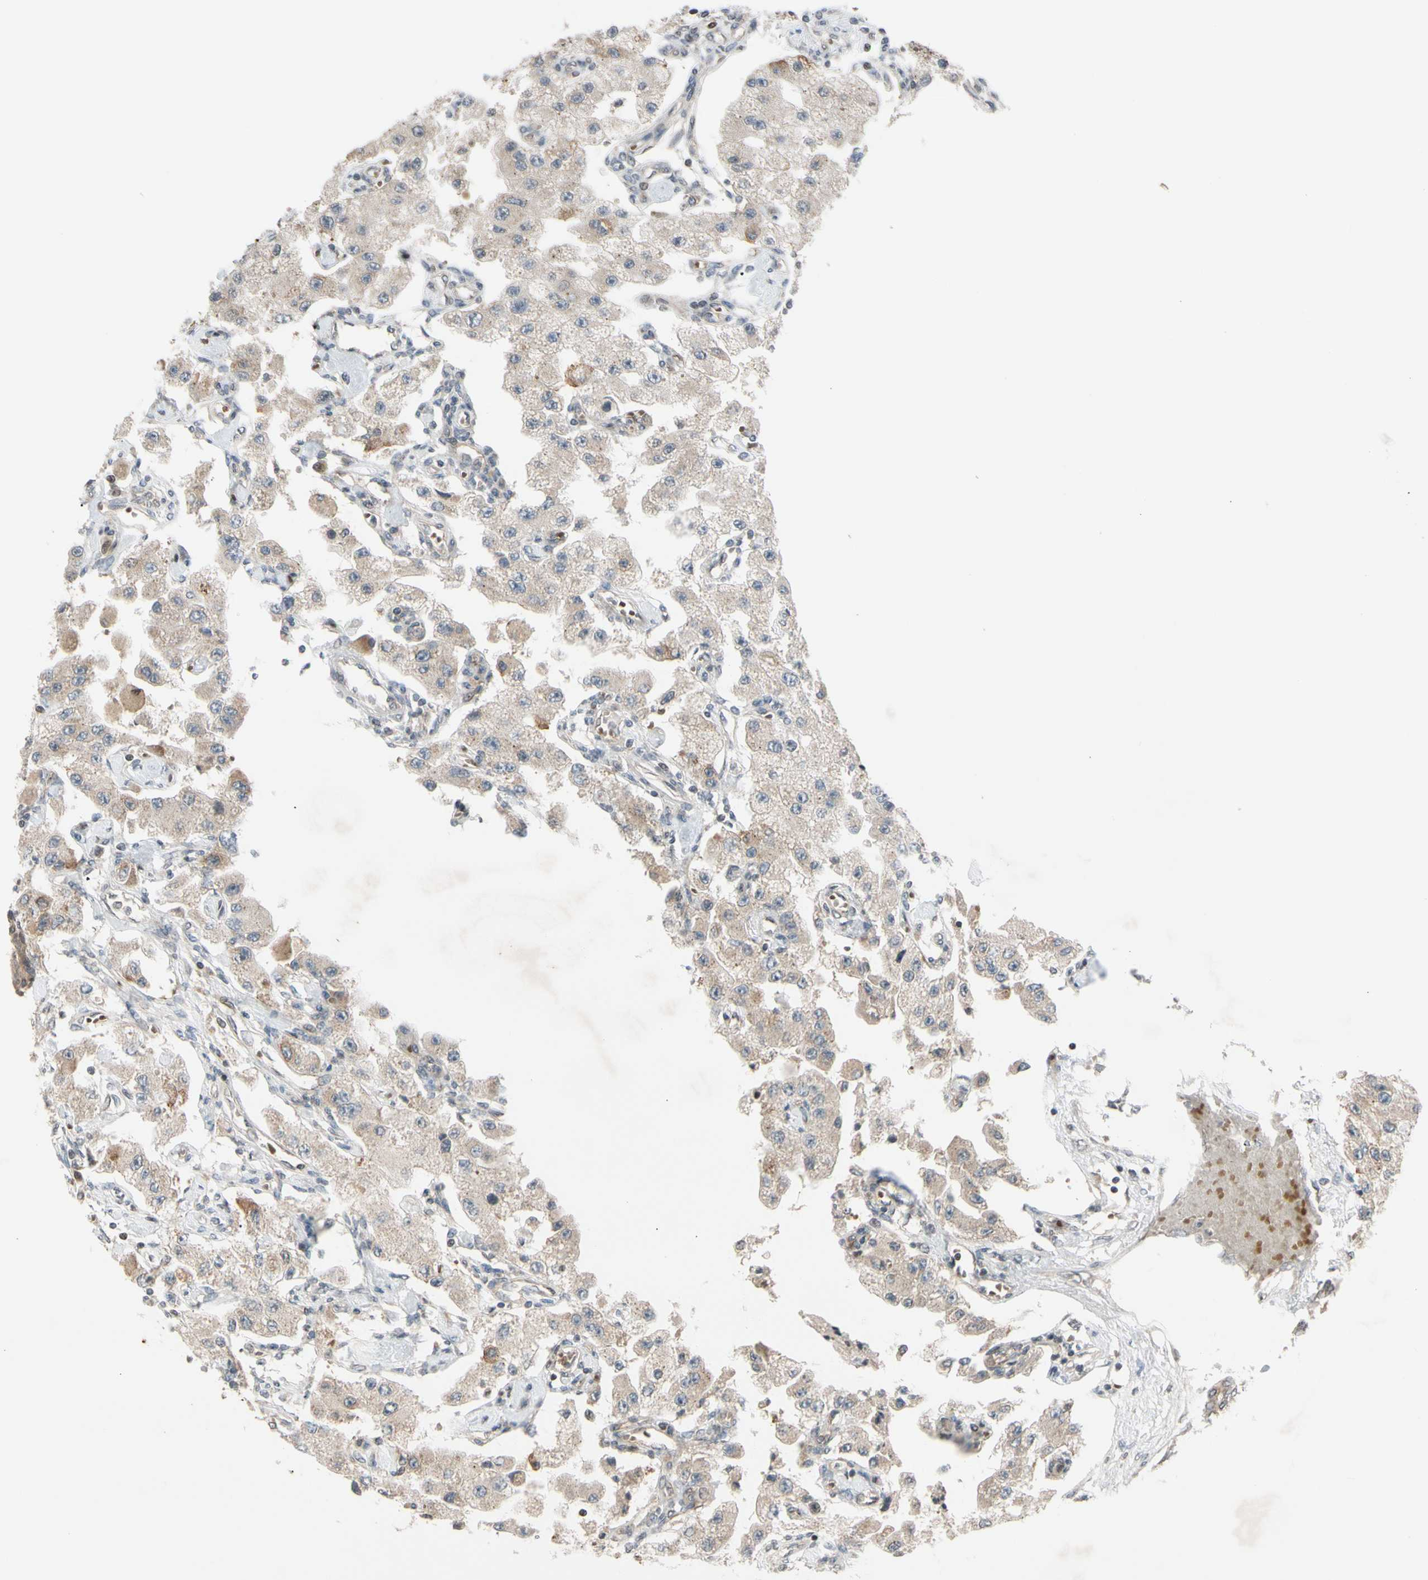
{"staining": {"intensity": "weak", "quantity": ">75%", "location": "cytoplasmic/membranous"}, "tissue": "carcinoid", "cell_type": "Tumor cells", "image_type": "cancer", "snomed": [{"axis": "morphology", "description": "Carcinoid, malignant, NOS"}, {"axis": "topography", "description": "Pancreas"}], "caption": "Immunohistochemistry (IHC) (DAB (3,3'-diaminobenzidine)) staining of human carcinoid displays weak cytoplasmic/membranous protein staining in about >75% of tumor cells. (Brightfield microscopy of DAB IHC at high magnification).", "gene": "FGF10", "patient": {"sex": "male", "age": 41}}